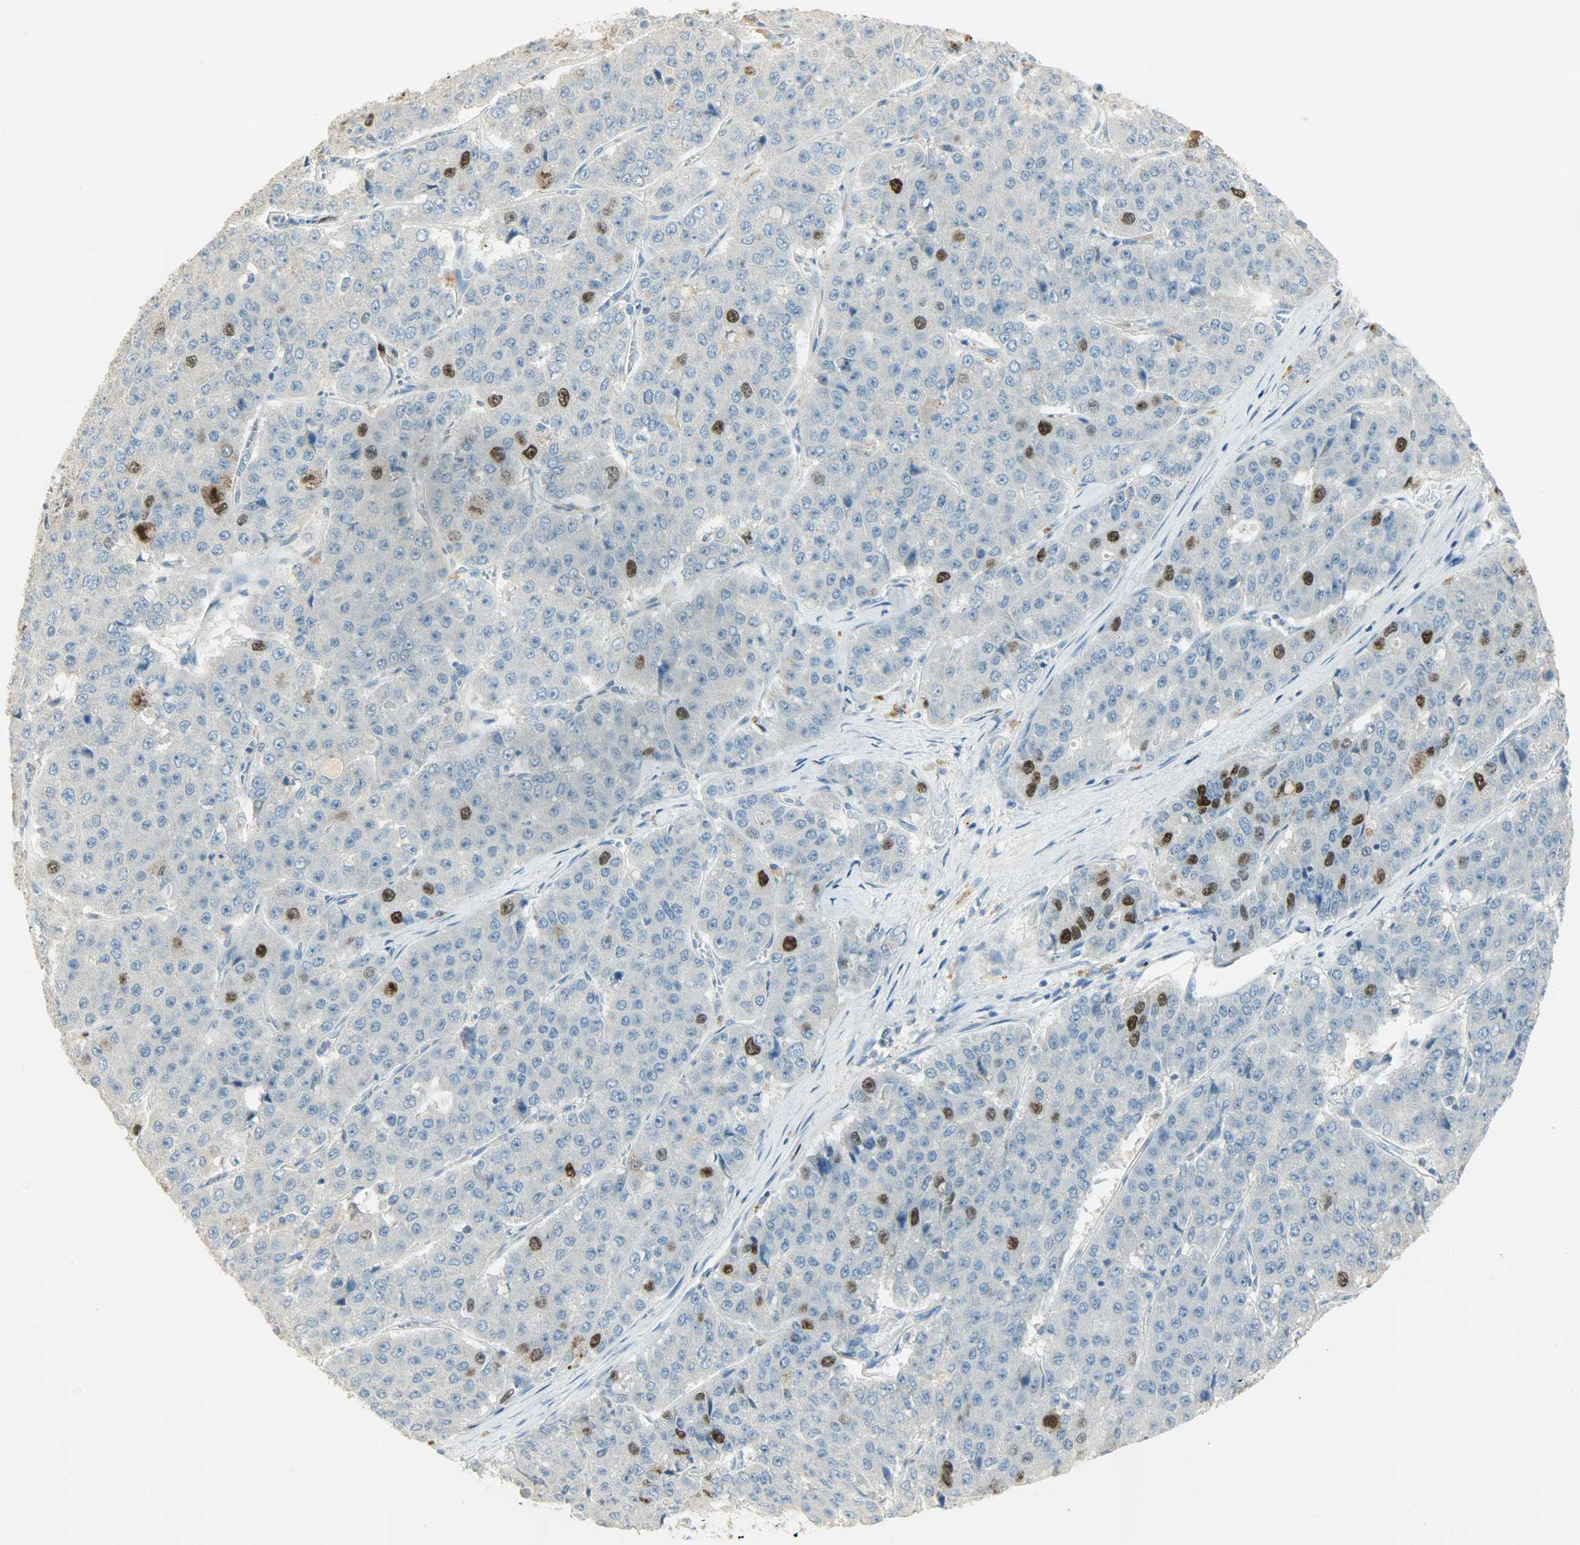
{"staining": {"intensity": "strong", "quantity": "<25%", "location": "cytoplasmic/membranous,nuclear"}, "tissue": "pancreatic cancer", "cell_type": "Tumor cells", "image_type": "cancer", "snomed": [{"axis": "morphology", "description": "Adenocarcinoma, NOS"}, {"axis": "topography", "description": "Pancreas"}], "caption": "Protein expression analysis of pancreatic adenocarcinoma exhibits strong cytoplasmic/membranous and nuclear staining in approximately <25% of tumor cells.", "gene": "TPX2", "patient": {"sex": "male", "age": 50}}